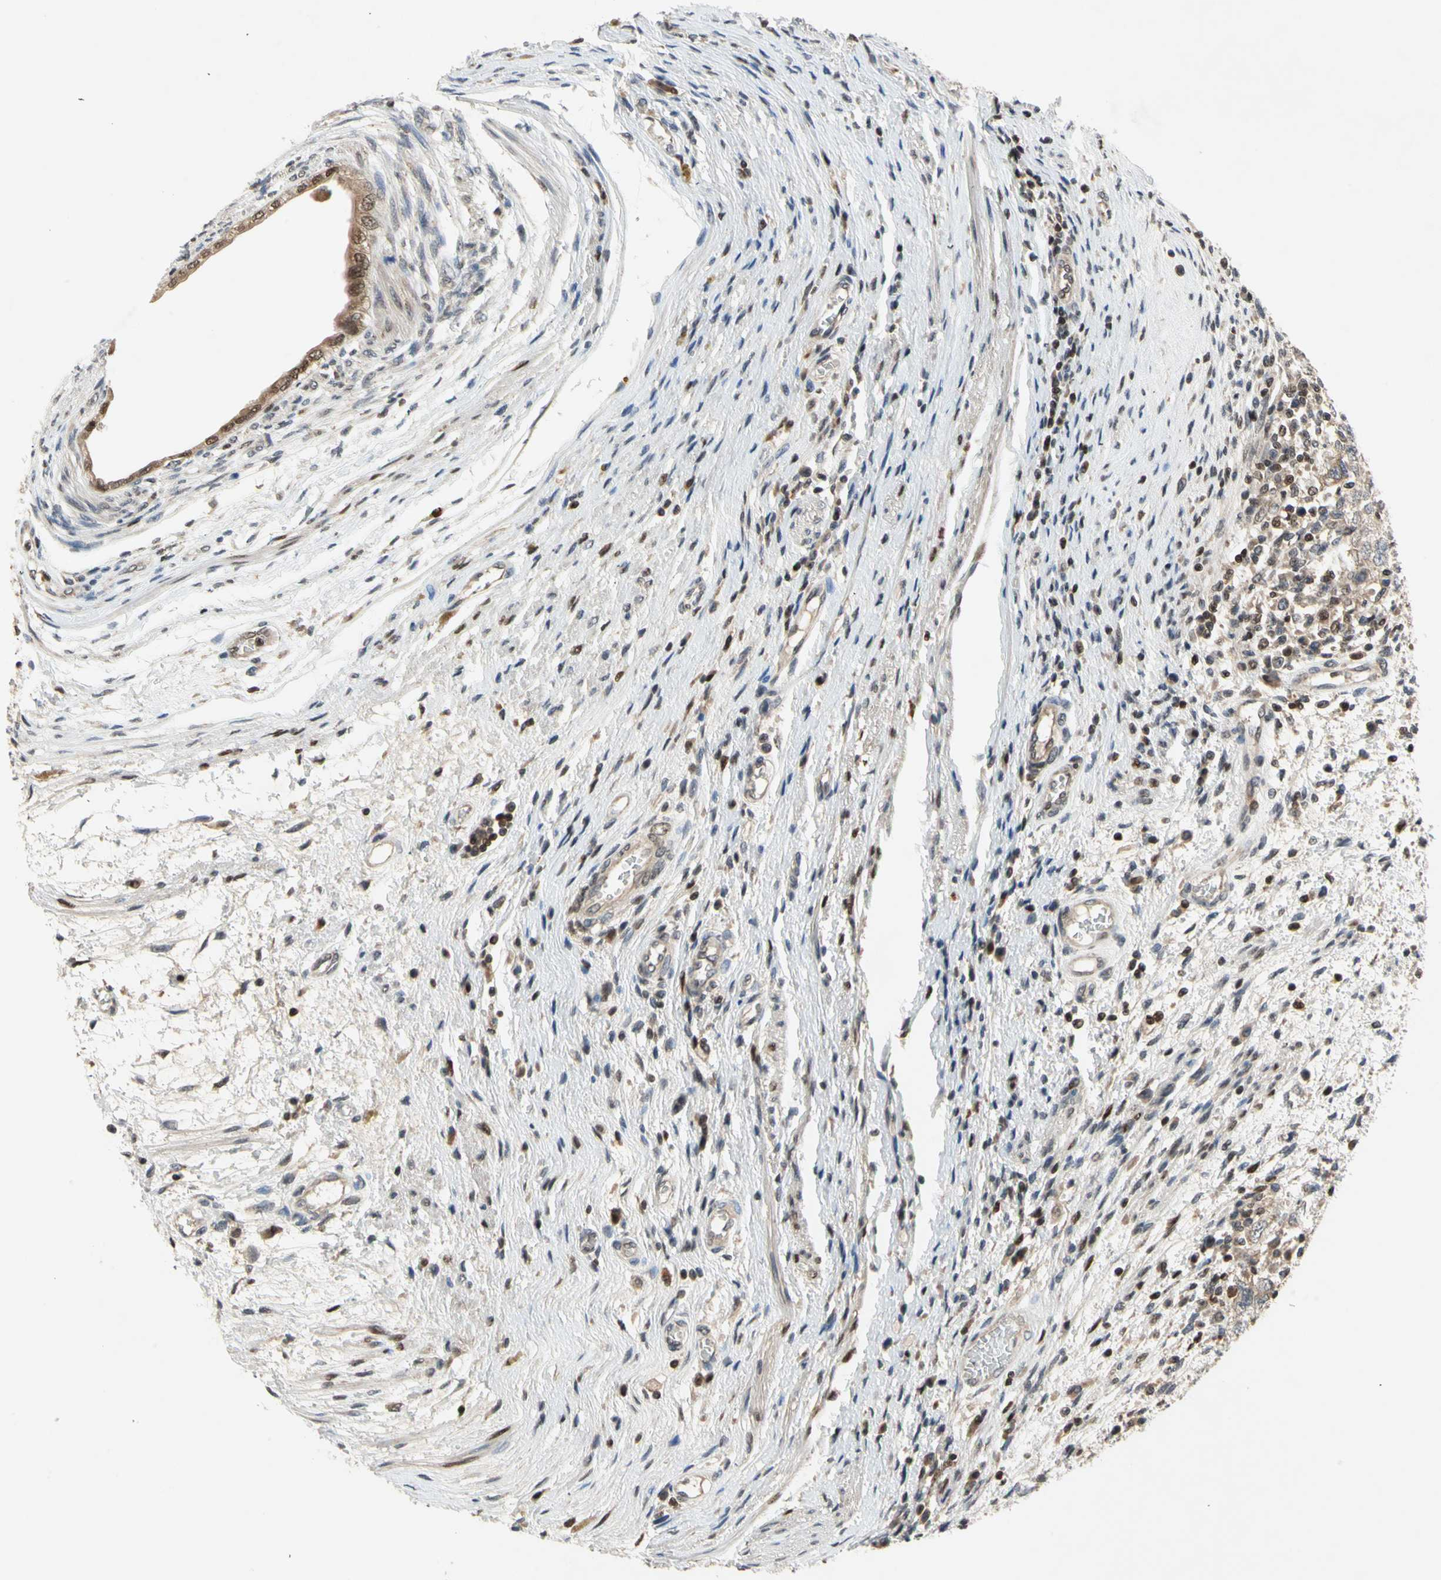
{"staining": {"intensity": "weak", "quantity": ">75%", "location": "cytoplasmic/membranous"}, "tissue": "testis cancer", "cell_type": "Tumor cells", "image_type": "cancer", "snomed": [{"axis": "morphology", "description": "Carcinoma, Embryonal, NOS"}, {"axis": "topography", "description": "Testis"}], "caption": "Tumor cells demonstrate low levels of weak cytoplasmic/membranous expression in approximately >75% of cells in human testis cancer (embryonal carcinoma).", "gene": "GSR", "patient": {"sex": "male", "age": 26}}